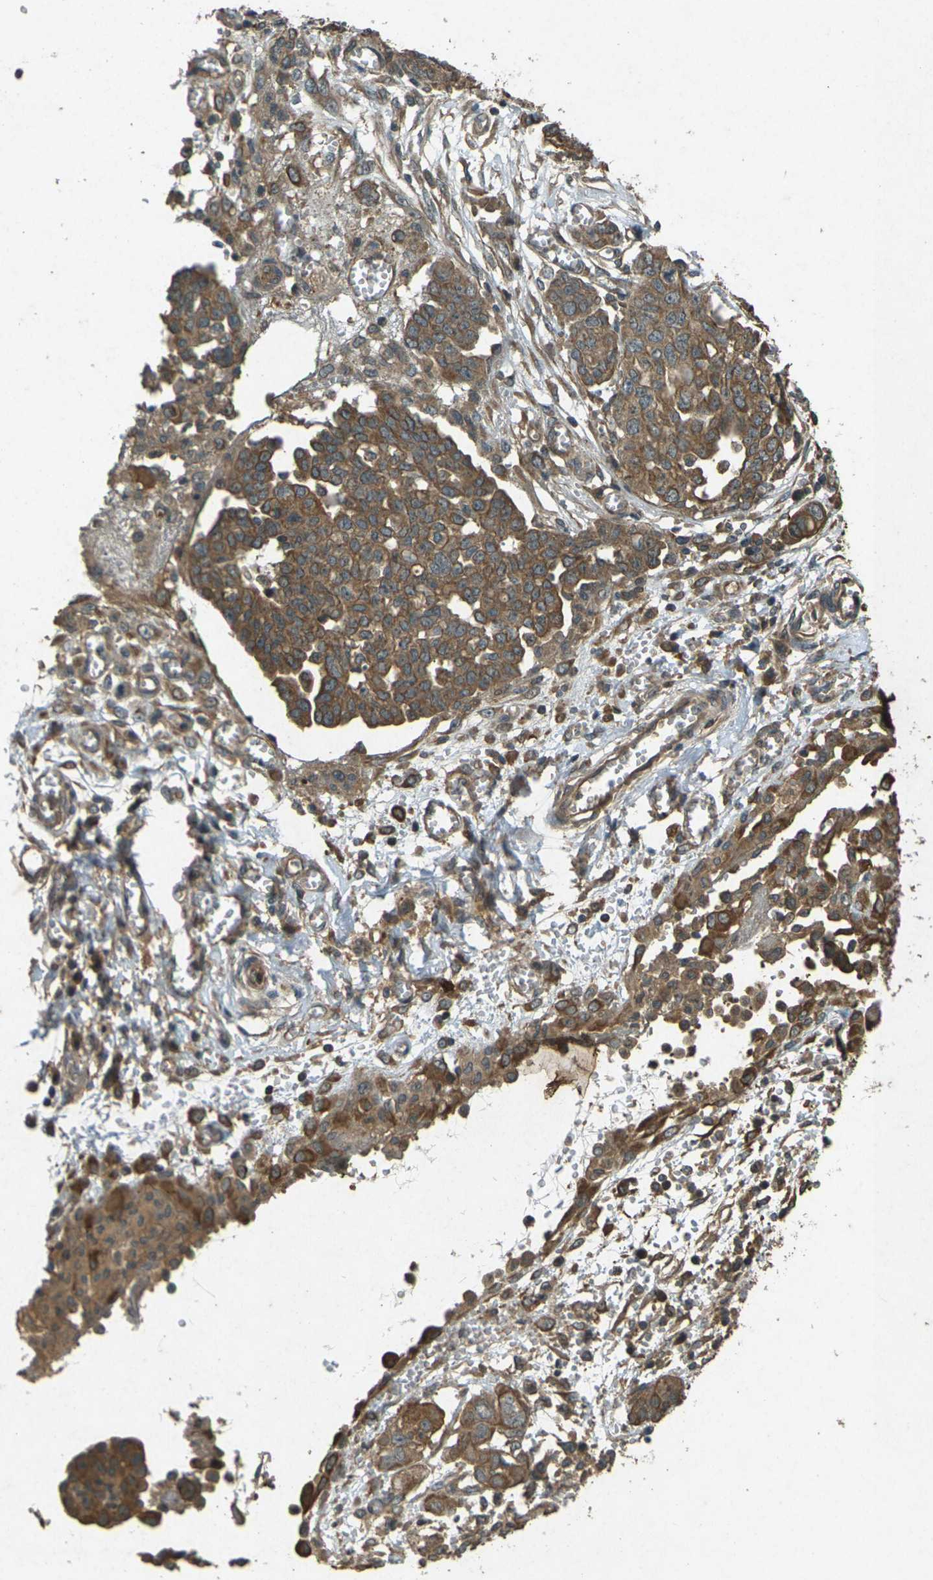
{"staining": {"intensity": "strong", "quantity": ">75%", "location": "cytoplasmic/membranous"}, "tissue": "ovarian cancer", "cell_type": "Tumor cells", "image_type": "cancer", "snomed": [{"axis": "morphology", "description": "Cystadenocarcinoma, serous, NOS"}, {"axis": "topography", "description": "Soft tissue"}, {"axis": "topography", "description": "Ovary"}], "caption": "This is an image of immunohistochemistry (IHC) staining of ovarian serous cystadenocarcinoma, which shows strong expression in the cytoplasmic/membranous of tumor cells.", "gene": "TAP1", "patient": {"sex": "female", "age": 57}}